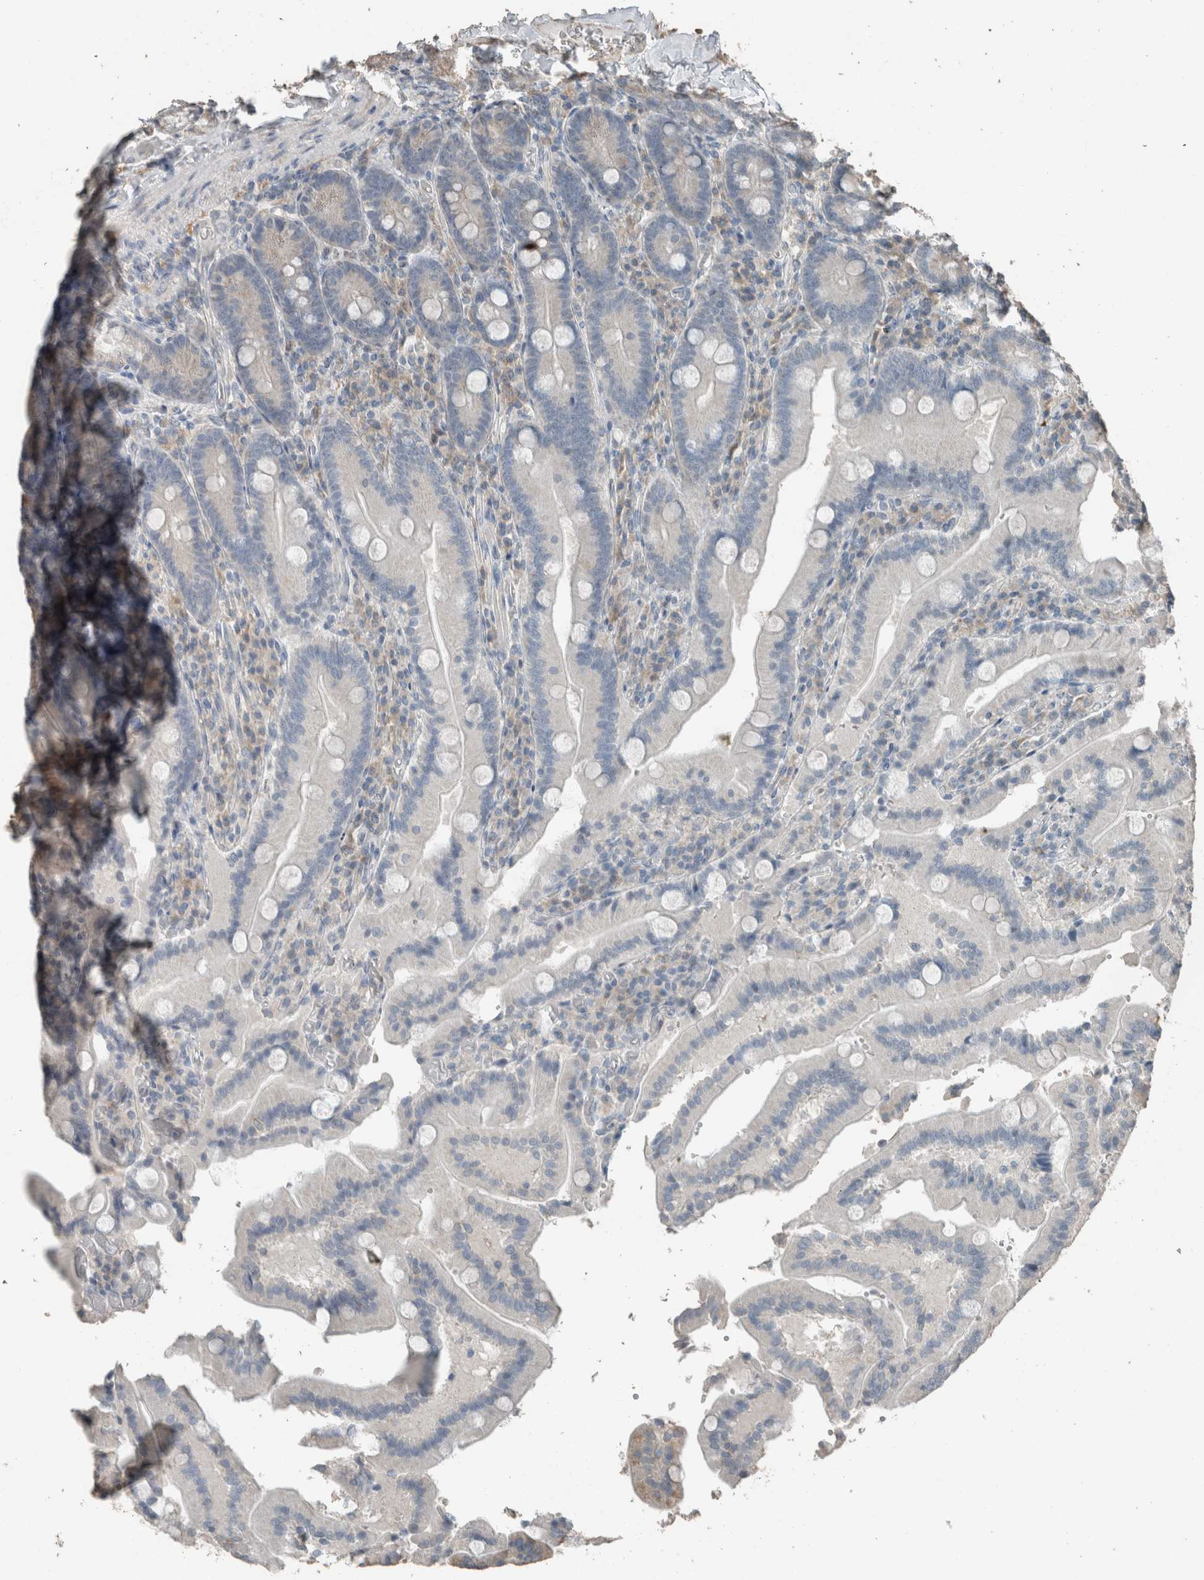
{"staining": {"intensity": "moderate", "quantity": "<25%", "location": "cytoplasmic/membranous"}, "tissue": "duodenum", "cell_type": "Glandular cells", "image_type": "normal", "snomed": [{"axis": "morphology", "description": "Normal tissue, NOS"}, {"axis": "topography", "description": "Duodenum"}], "caption": "Immunohistochemical staining of normal duodenum shows <25% levels of moderate cytoplasmic/membranous protein expression in about <25% of glandular cells.", "gene": "ACVR2B", "patient": {"sex": "female", "age": 62}}